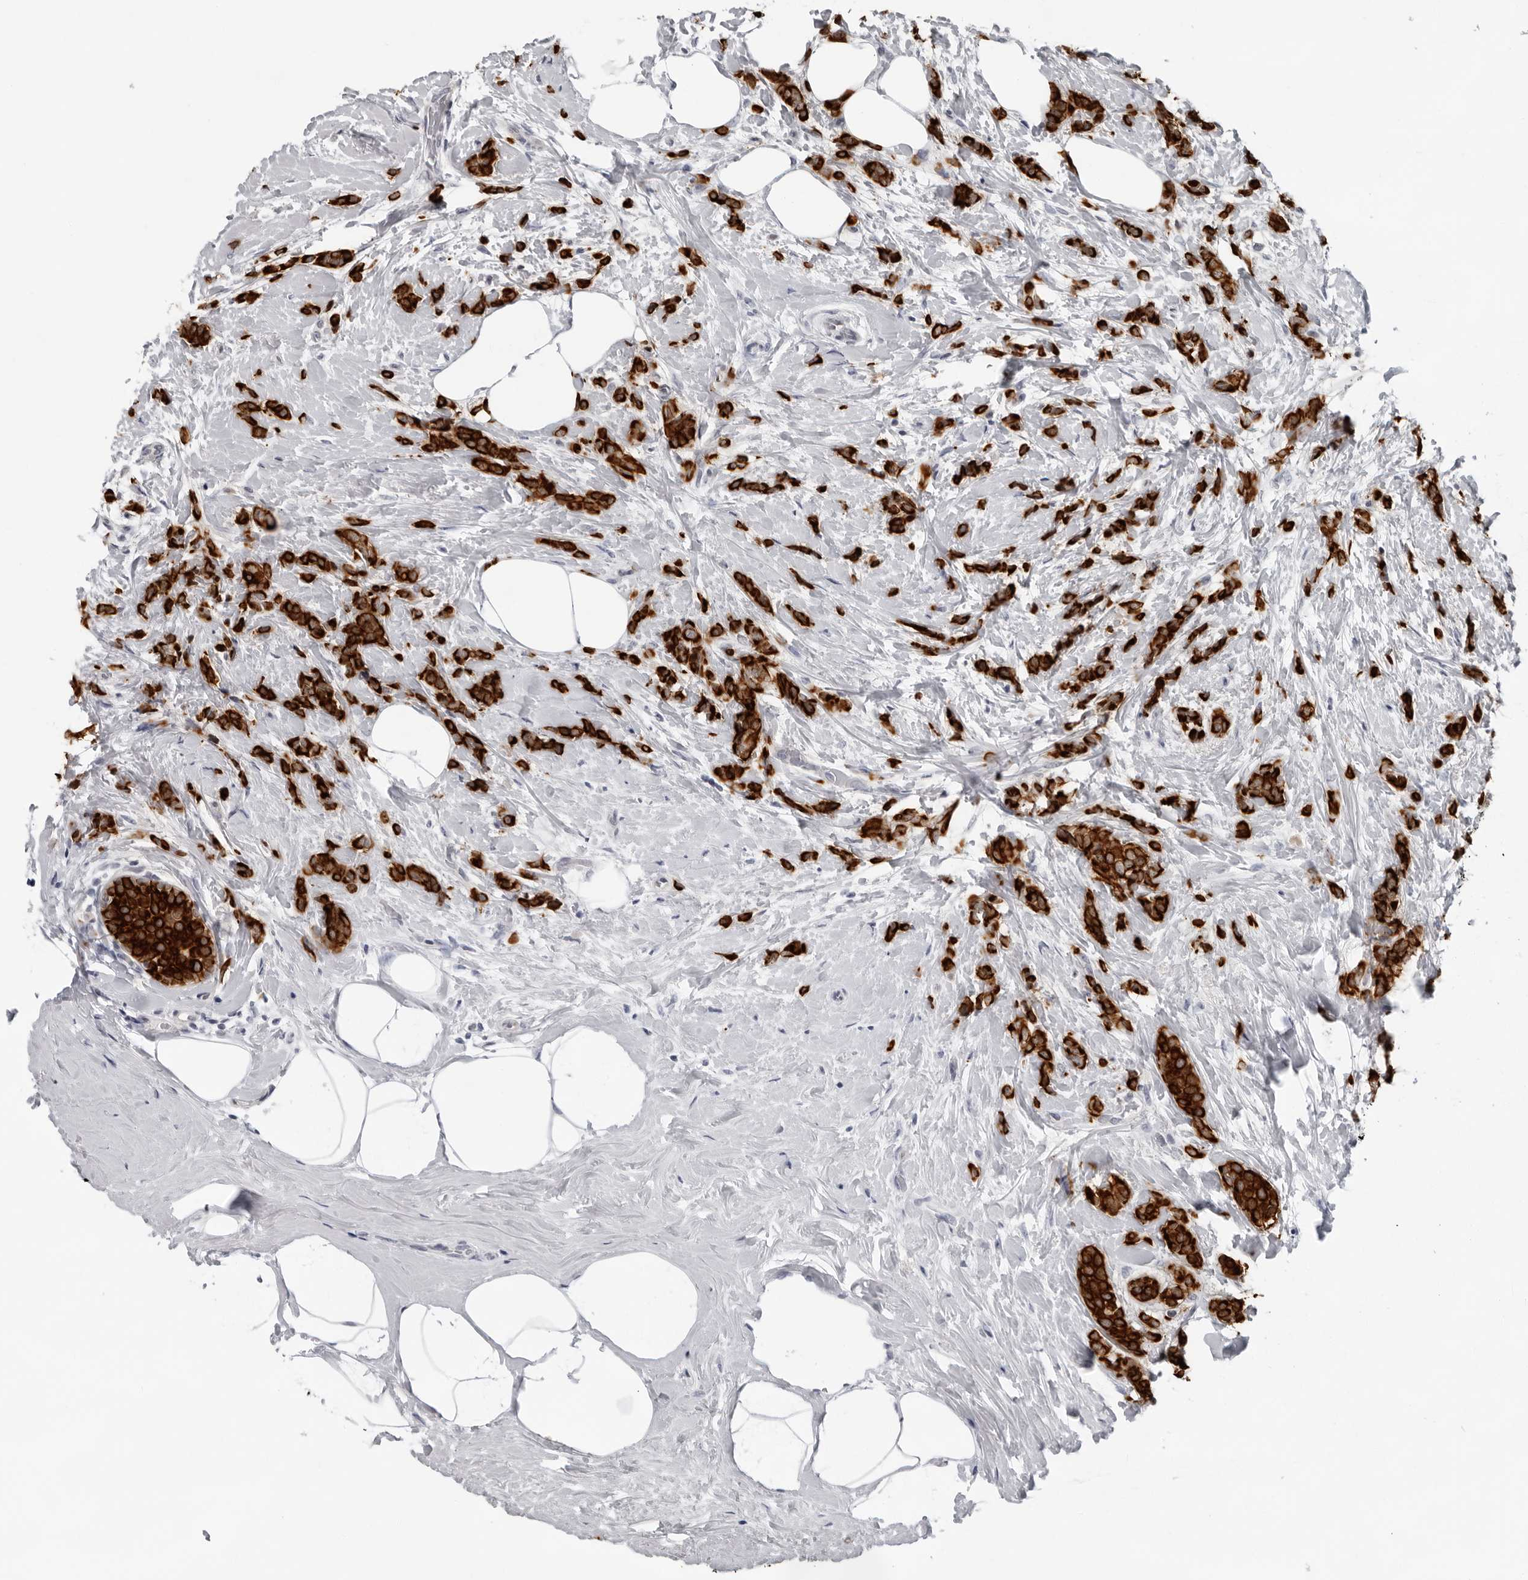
{"staining": {"intensity": "strong", "quantity": ">75%", "location": "cytoplasmic/membranous"}, "tissue": "breast cancer", "cell_type": "Tumor cells", "image_type": "cancer", "snomed": [{"axis": "morphology", "description": "Lobular carcinoma, in situ"}, {"axis": "morphology", "description": "Lobular carcinoma"}, {"axis": "topography", "description": "Breast"}], "caption": "Strong cytoplasmic/membranous expression for a protein is seen in approximately >75% of tumor cells of breast cancer using immunohistochemistry (IHC).", "gene": "CCDC28B", "patient": {"sex": "female", "age": 41}}